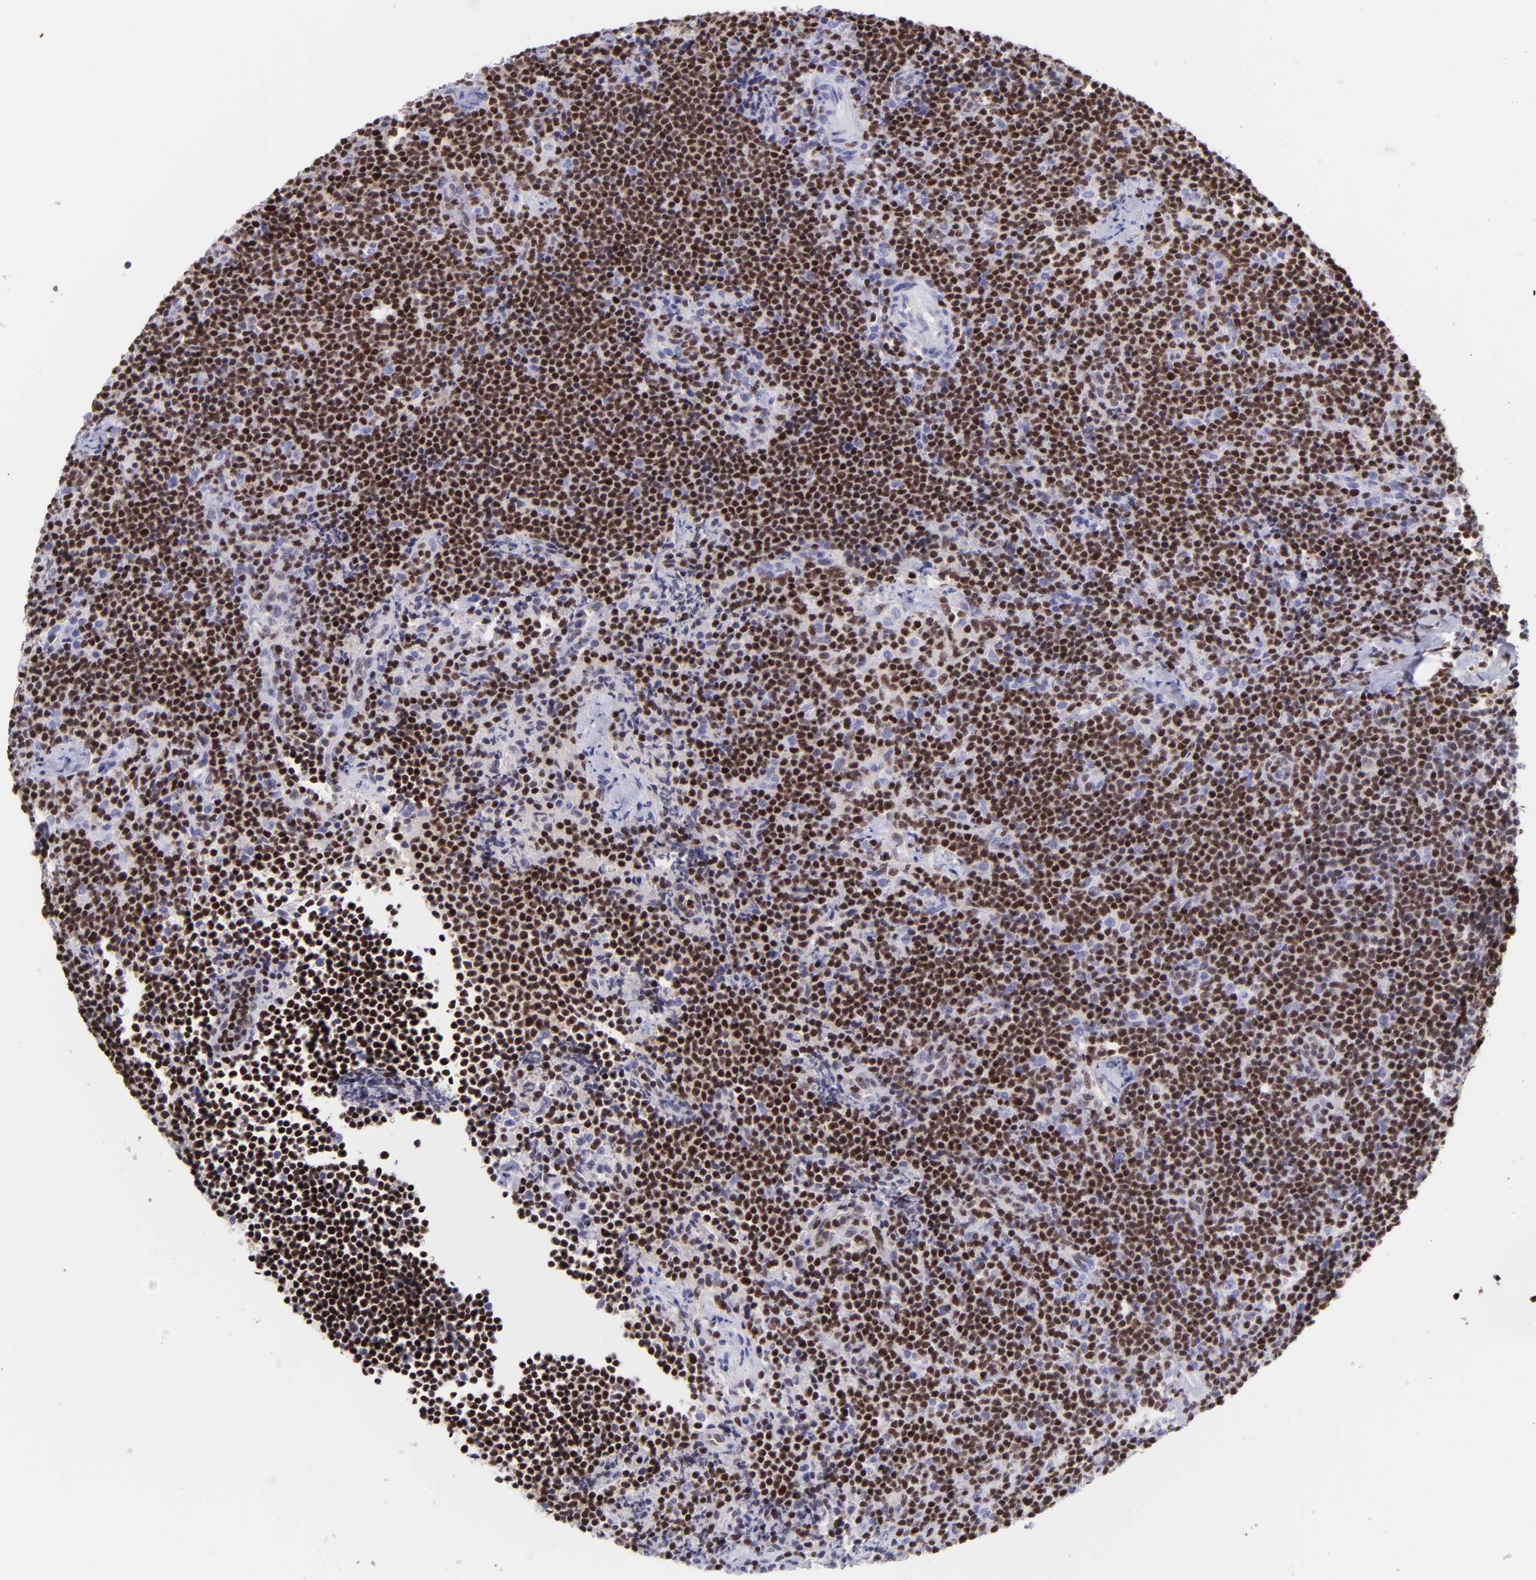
{"staining": {"intensity": "strong", "quantity": ">75%", "location": "nuclear"}, "tissue": "lymphoma", "cell_type": "Tumor cells", "image_type": "cancer", "snomed": [{"axis": "morphology", "description": "Malignant lymphoma, non-Hodgkin's type, High grade"}, {"axis": "topography", "description": "Lymph node"}], "caption": "High-power microscopy captured an IHC photomicrograph of lymphoma, revealing strong nuclear staining in about >75% of tumor cells.", "gene": "ETS1", "patient": {"sex": "female", "age": 58}}